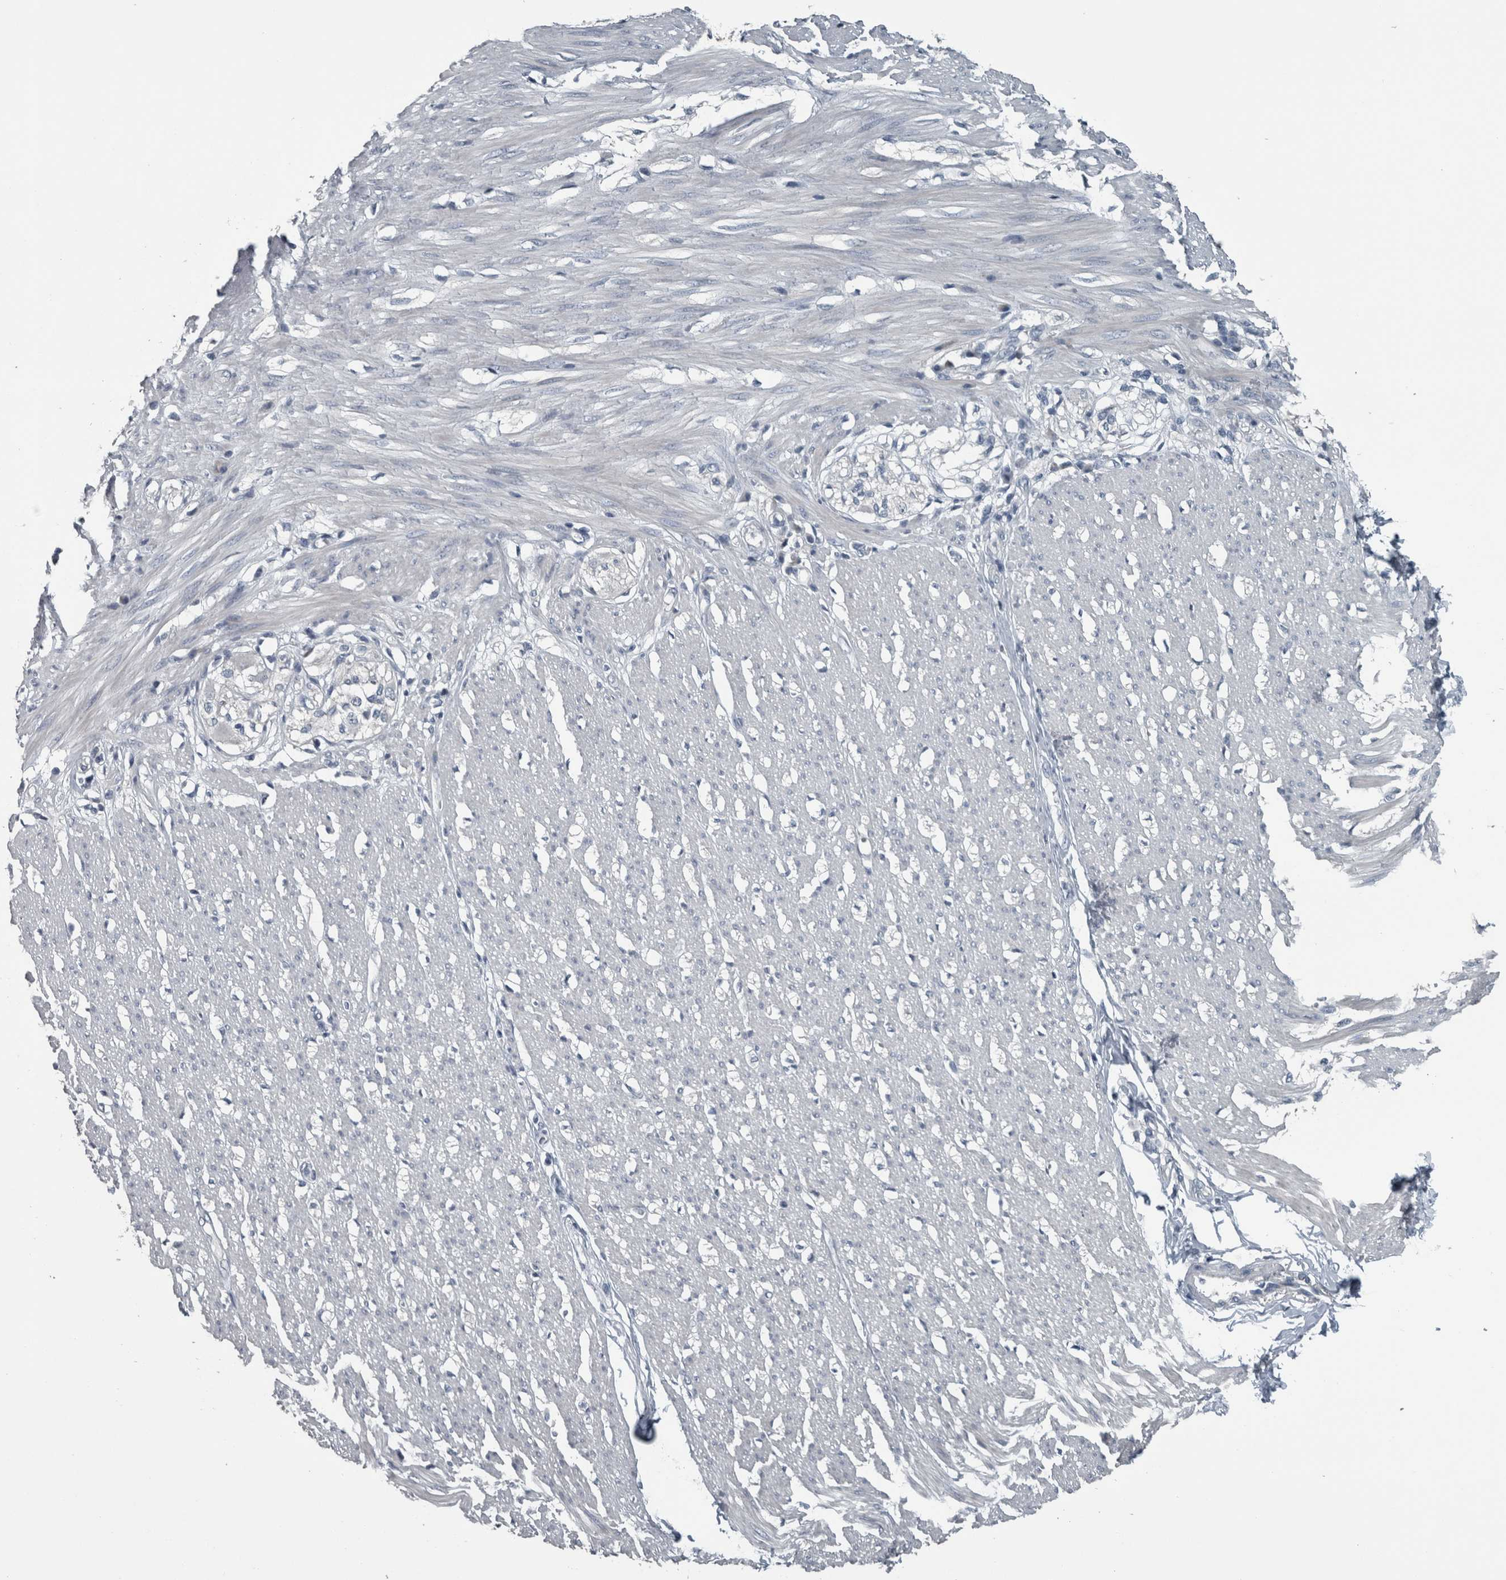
{"staining": {"intensity": "negative", "quantity": "none", "location": "none"}, "tissue": "smooth muscle", "cell_type": "Smooth muscle cells", "image_type": "normal", "snomed": [{"axis": "morphology", "description": "Normal tissue, NOS"}, {"axis": "morphology", "description": "Adenocarcinoma, NOS"}, {"axis": "topography", "description": "Colon"}, {"axis": "topography", "description": "Peripheral nerve tissue"}], "caption": "This is an immunohistochemistry image of normal smooth muscle. There is no positivity in smooth muscle cells.", "gene": "KRT20", "patient": {"sex": "male", "age": 14}}